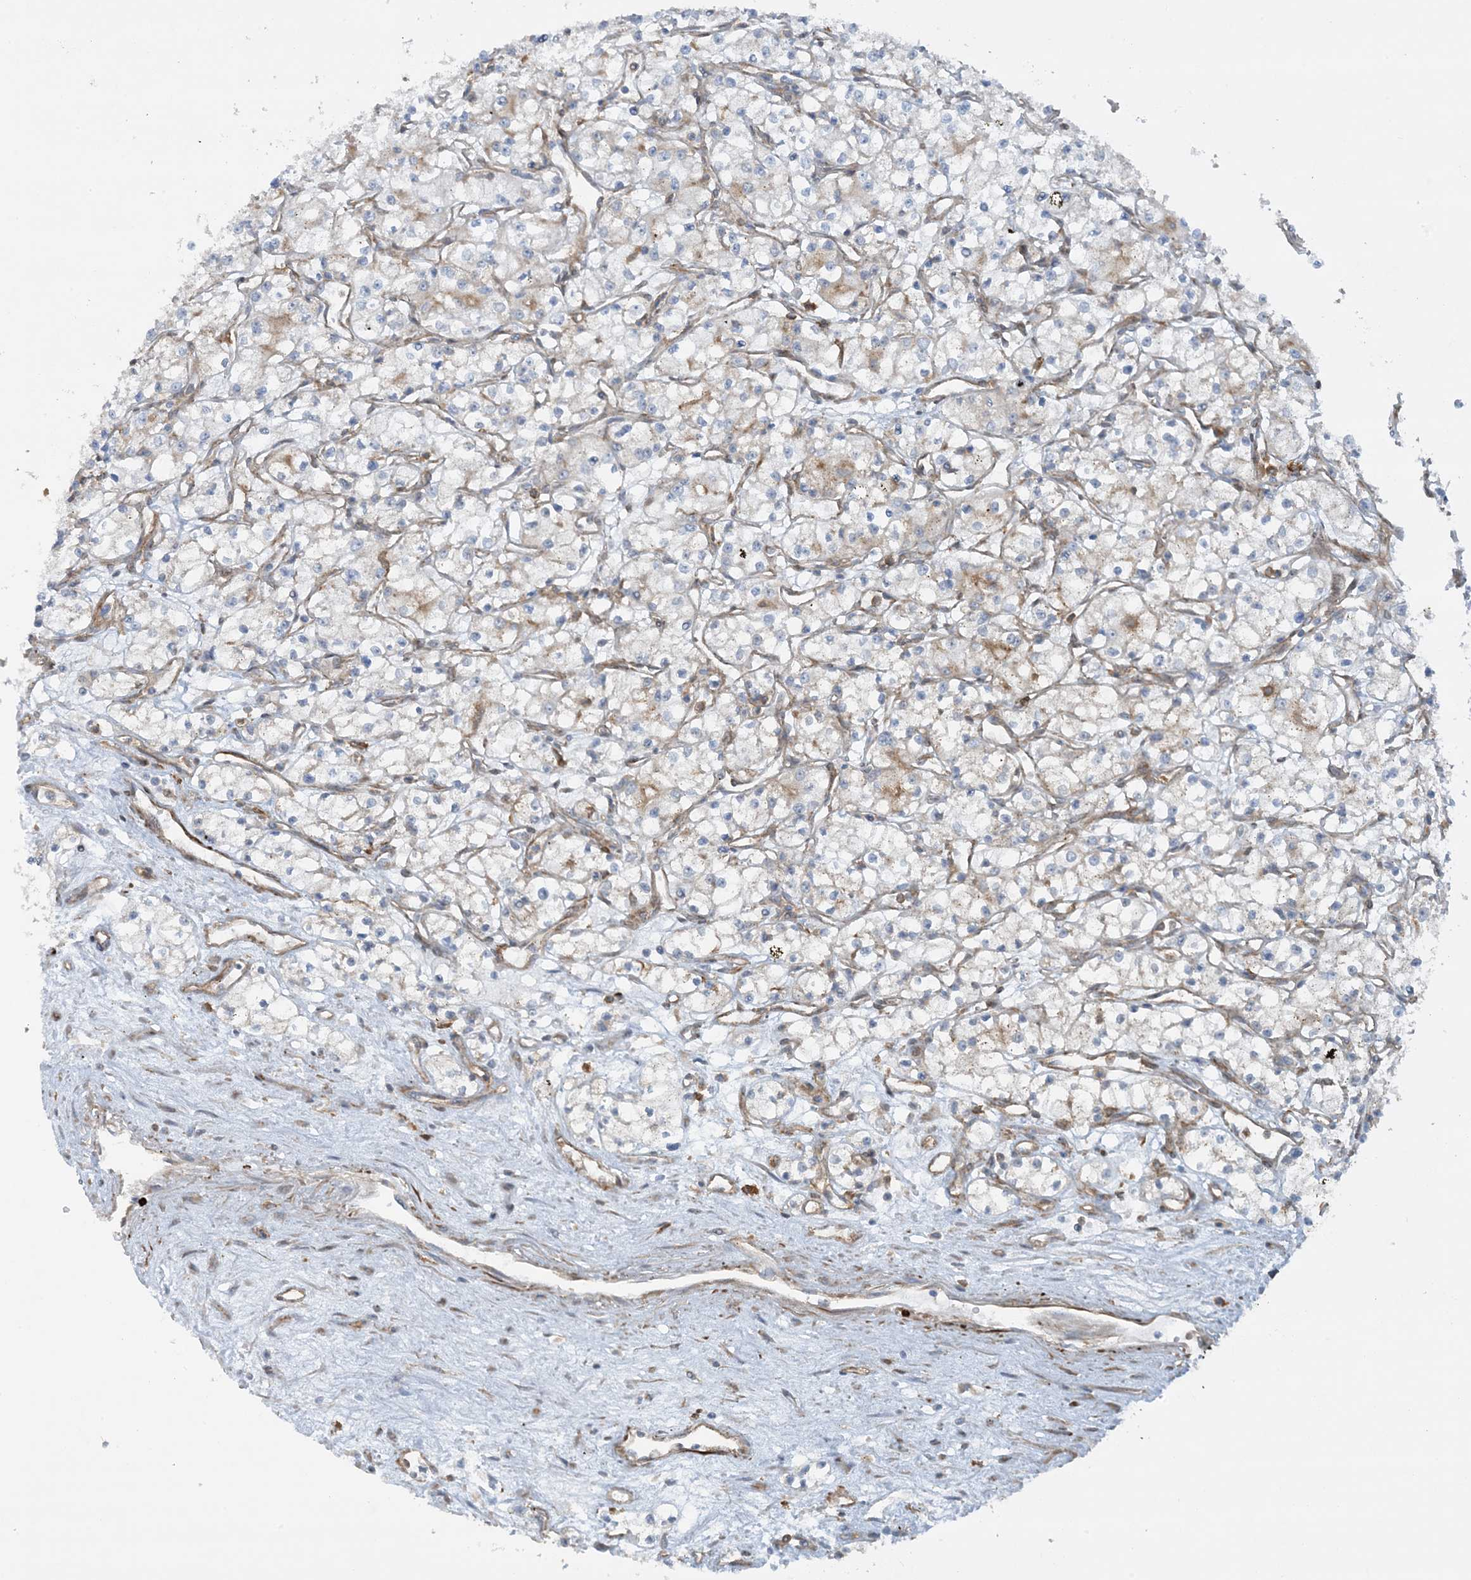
{"staining": {"intensity": "weak", "quantity": "<25%", "location": "cytoplasmic/membranous"}, "tissue": "renal cancer", "cell_type": "Tumor cells", "image_type": "cancer", "snomed": [{"axis": "morphology", "description": "Adenocarcinoma, NOS"}, {"axis": "topography", "description": "Kidney"}], "caption": "DAB (3,3'-diaminobenzidine) immunohistochemical staining of human renal cancer (adenocarcinoma) displays no significant staining in tumor cells.", "gene": "STAM2", "patient": {"sex": "male", "age": 59}}